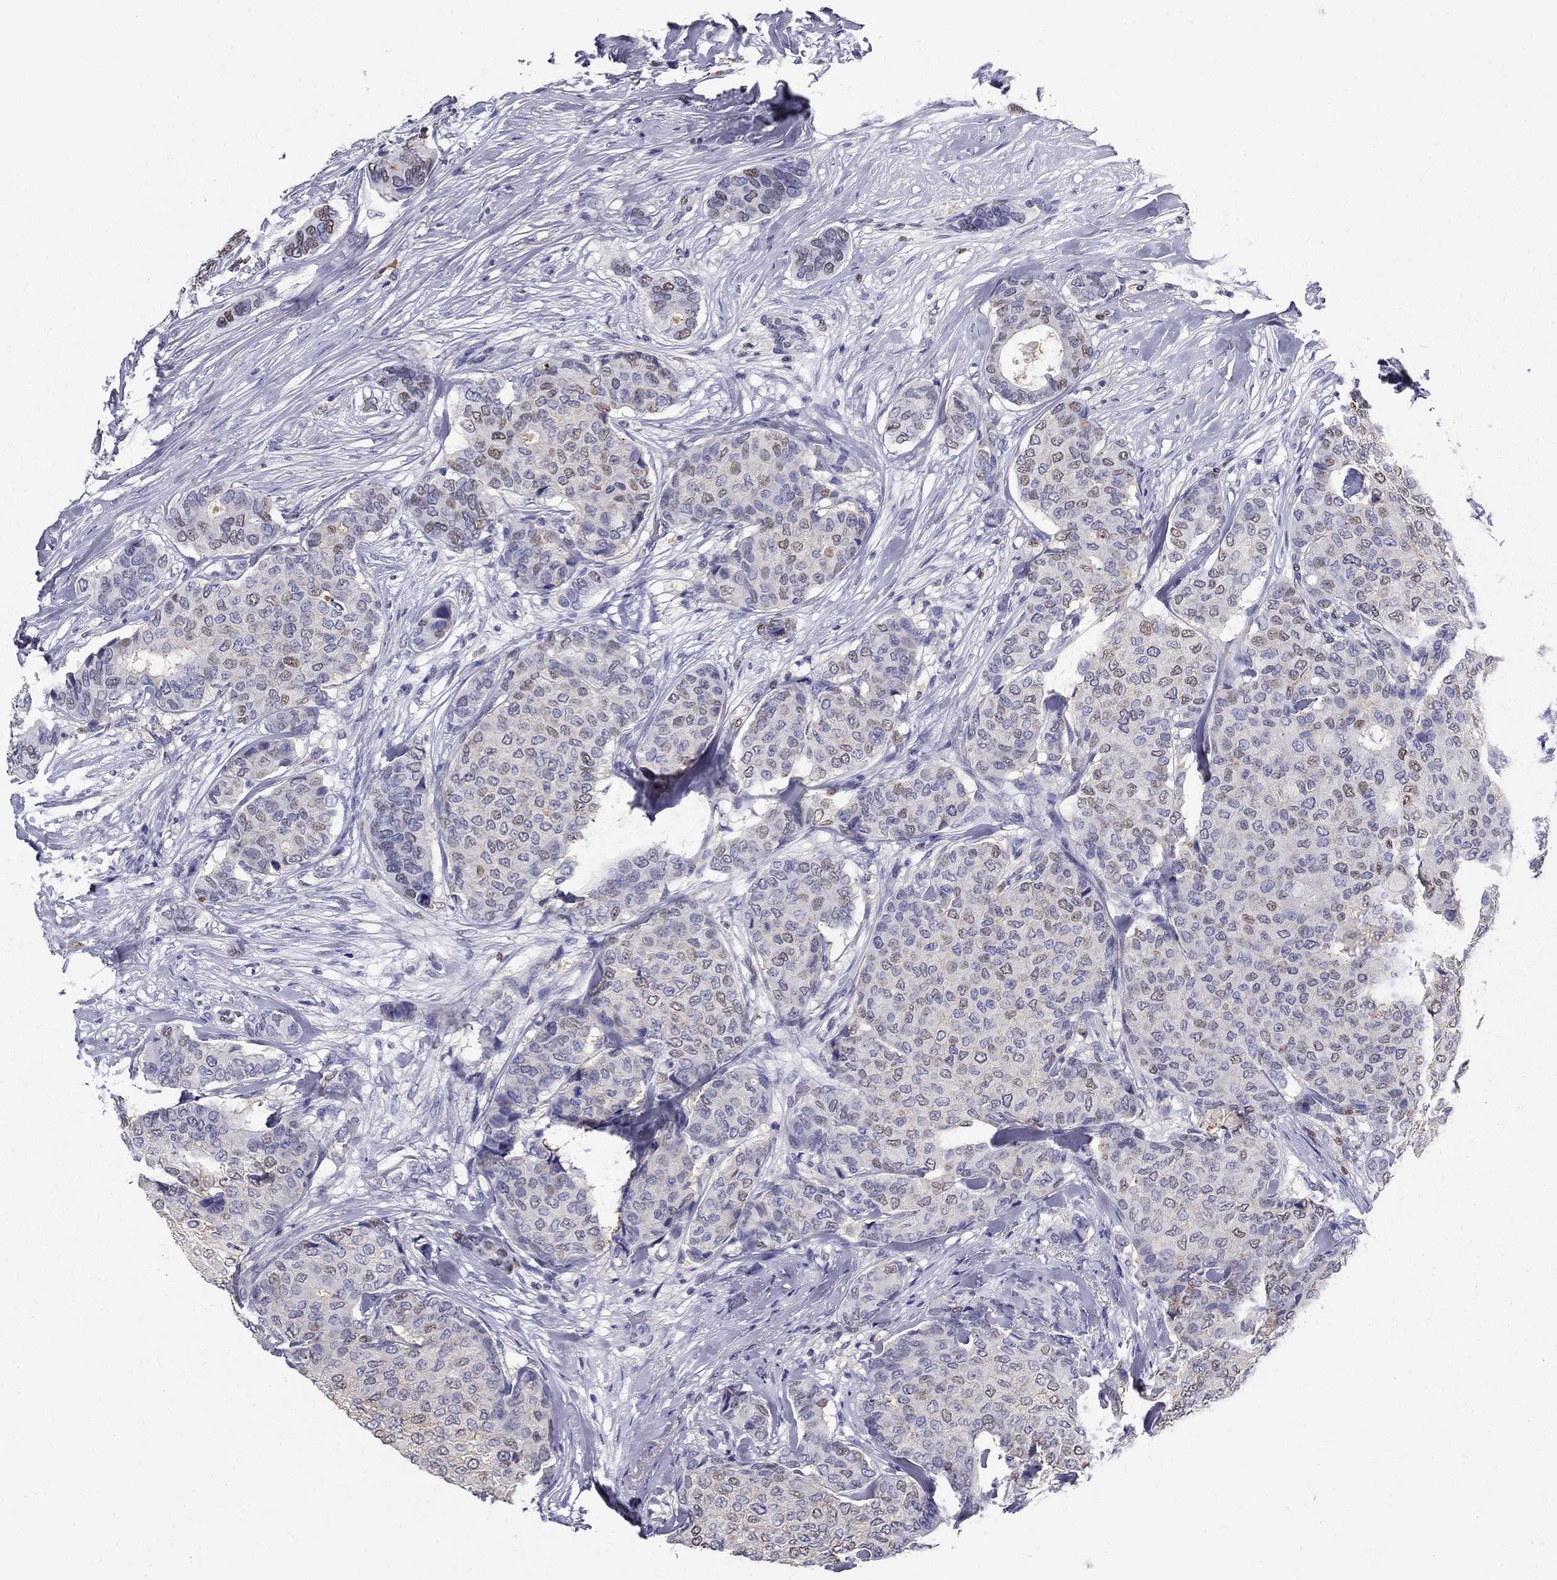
{"staining": {"intensity": "weak", "quantity": "<25%", "location": "cytoplasmic/membranous"}, "tissue": "breast cancer", "cell_type": "Tumor cells", "image_type": "cancer", "snomed": [{"axis": "morphology", "description": "Duct carcinoma"}, {"axis": "topography", "description": "Breast"}], "caption": "Immunohistochemistry image of human breast cancer (intraductal carcinoma) stained for a protein (brown), which demonstrates no staining in tumor cells.", "gene": "IGSF8", "patient": {"sex": "female", "age": 75}}